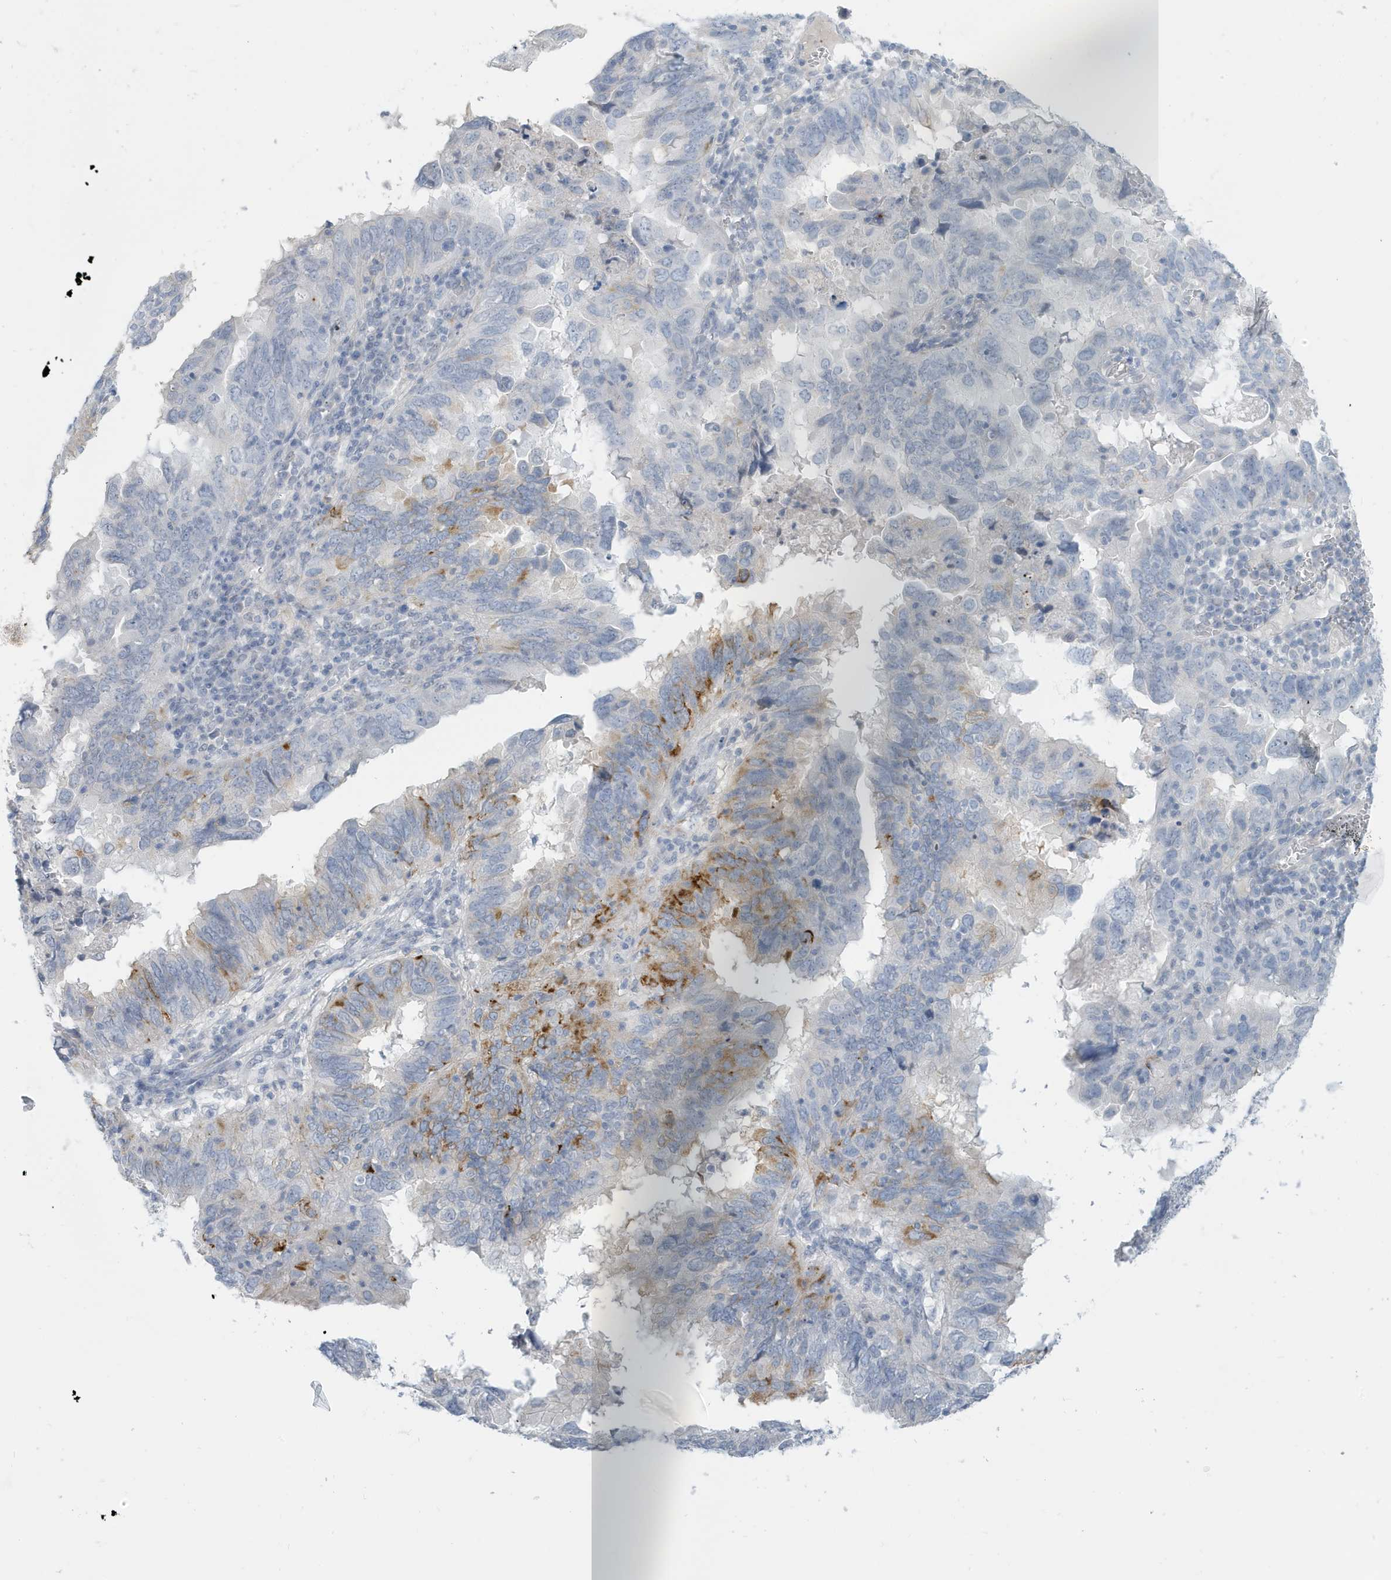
{"staining": {"intensity": "moderate", "quantity": "<25%", "location": "cytoplasmic/membranous"}, "tissue": "endometrial cancer", "cell_type": "Tumor cells", "image_type": "cancer", "snomed": [{"axis": "morphology", "description": "Adenocarcinoma, NOS"}, {"axis": "topography", "description": "Uterus"}], "caption": "Endometrial adenocarcinoma stained with IHC displays moderate cytoplasmic/membranous staining in approximately <25% of tumor cells. The protein is stained brown, and the nuclei are stained in blue (DAB (3,3'-diaminobenzidine) IHC with brightfield microscopy, high magnification).", "gene": "PERM1", "patient": {"sex": "female", "age": 77}}